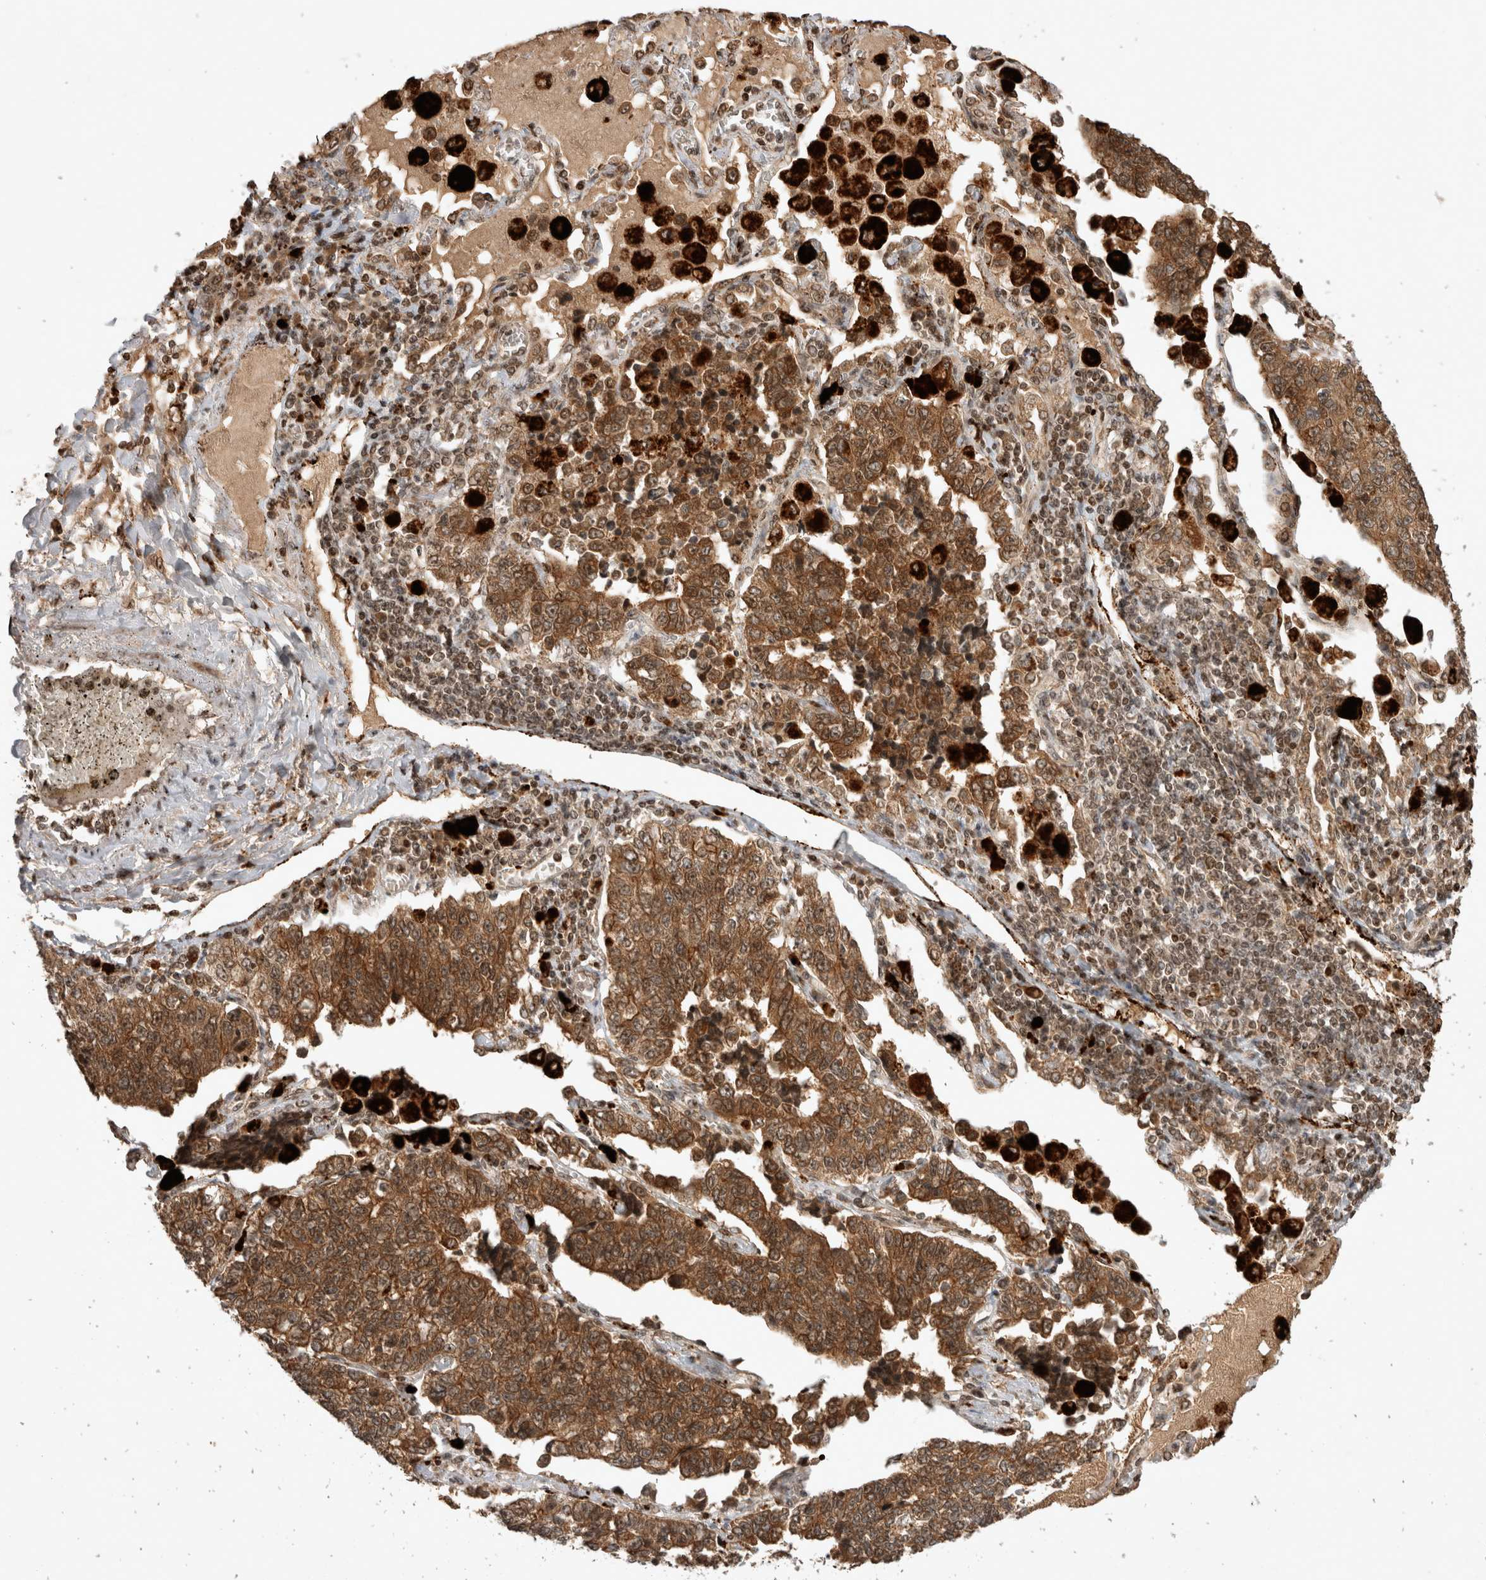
{"staining": {"intensity": "moderate", "quantity": ">75%", "location": "cytoplasmic/membranous"}, "tissue": "lung cancer", "cell_type": "Tumor cells", "image_type": "cancer", "snomed": [{"axis": "morphology", "description": "Adenocarcinoma, NOS"}, {"axis": "topography", "description": "Lung"}], "caption": "Immunohistochemistry staining of adenocarcinoma (lung), which reveals medium levels of moderate cytoplasmic/membranous staining in approximately >75% of tumor cells indicating moderate cytoplasmic/membranous protein positivity. The staining was performed using DAB (brown) for protein detection and nuclei were counterstained in hematoxylin (blue).", "gene": "FAM221A", "patient": {"sex": "male", "age": 49}}